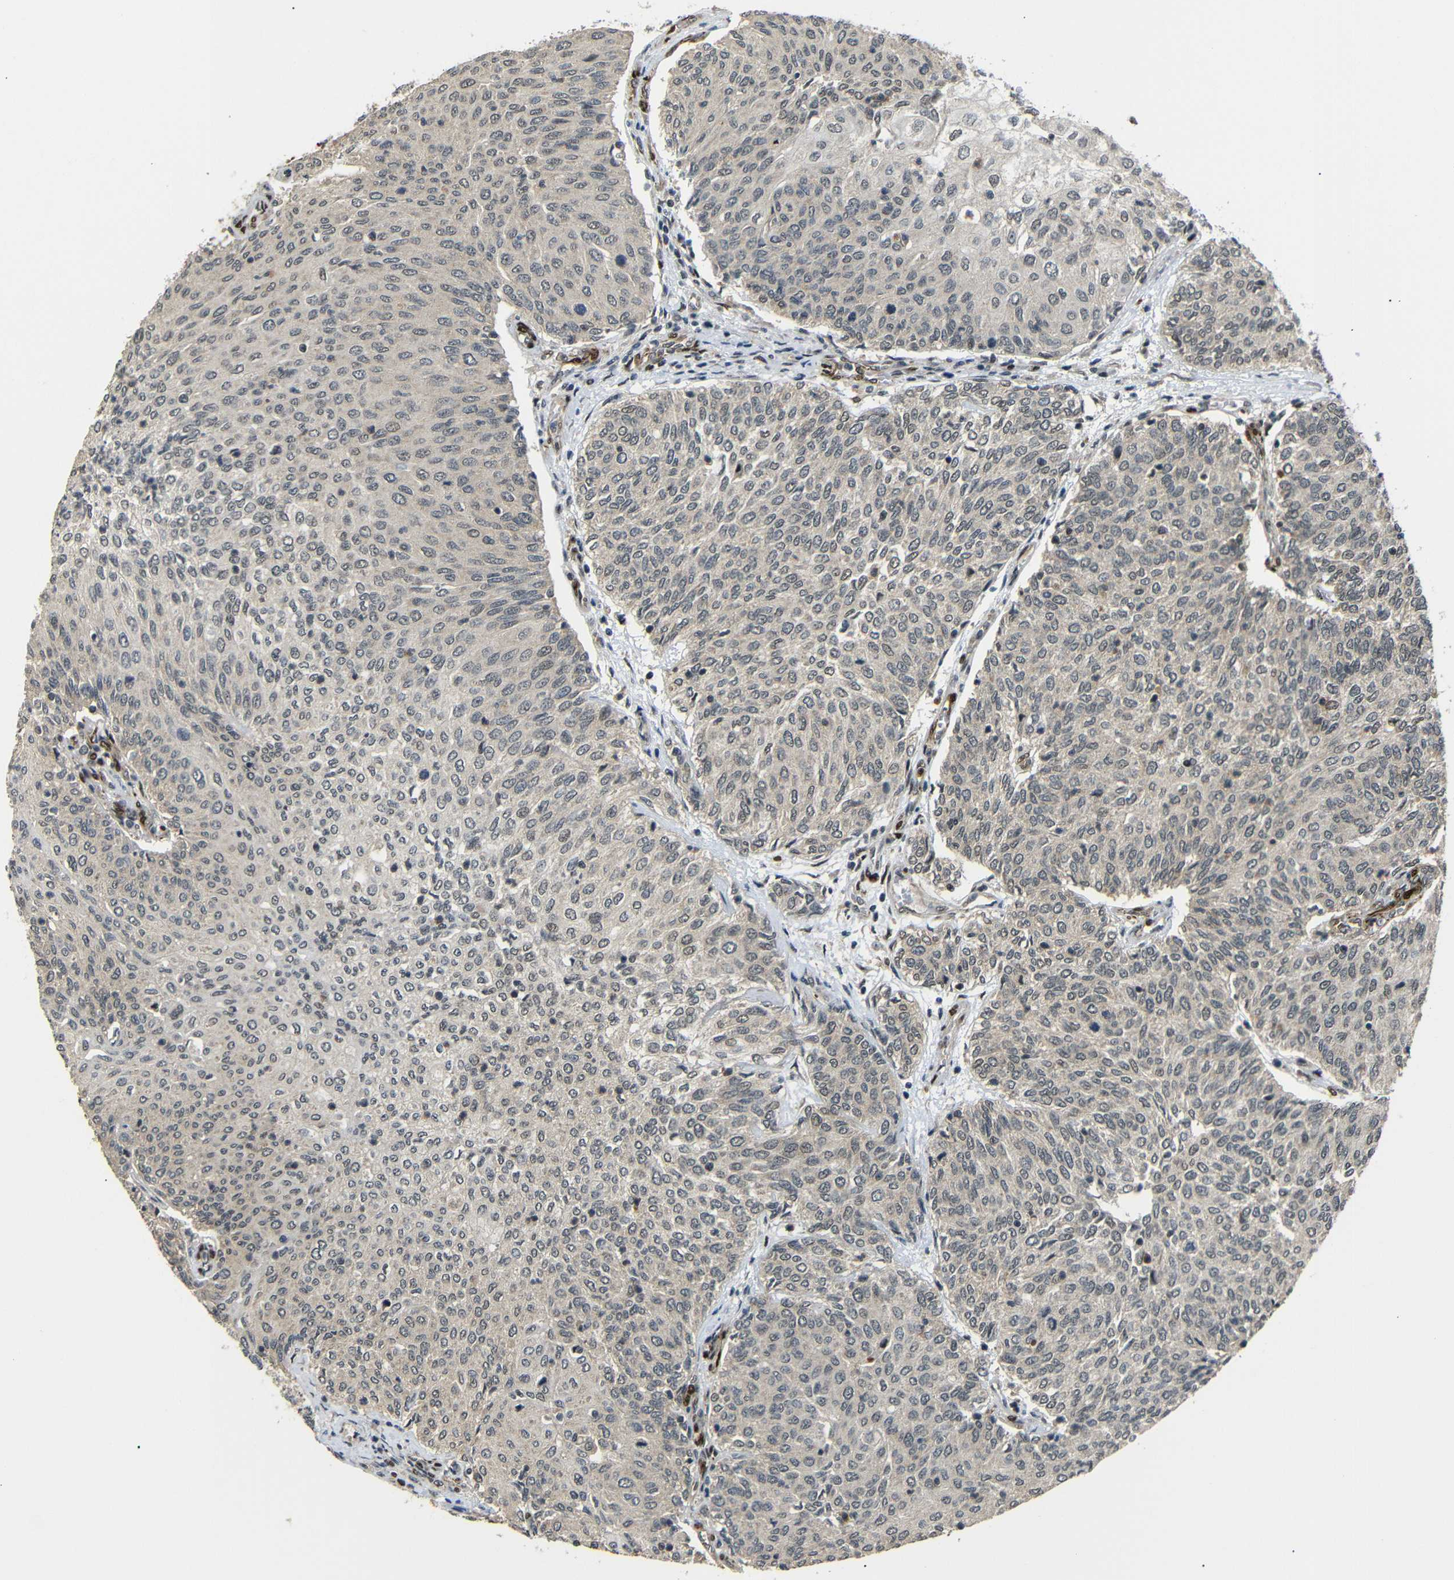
{"staining": {"intensity": "weak", "quantity": ">75%", "location": "cytoplasmic/membranous,nuclear"}, "tissue": "urothelial cancer", "cell_type": "Tumor cells", "image_type": "cancer", "snomed": [{"axis": "morphology", "description": "Urothelial carcinoma, Low grade"}, {"axis": "topography", "description": "Urinary bladder"}], "caption": "Immunohistochemical staining of human urothelial carcinoma (low-grade) displays low levels of weak cytoplasmic/membranous and nuclear expression in approximately >75% of tumor cells.", "gene": "TBX2", "patient": {"sex": "female", "age": 79}}